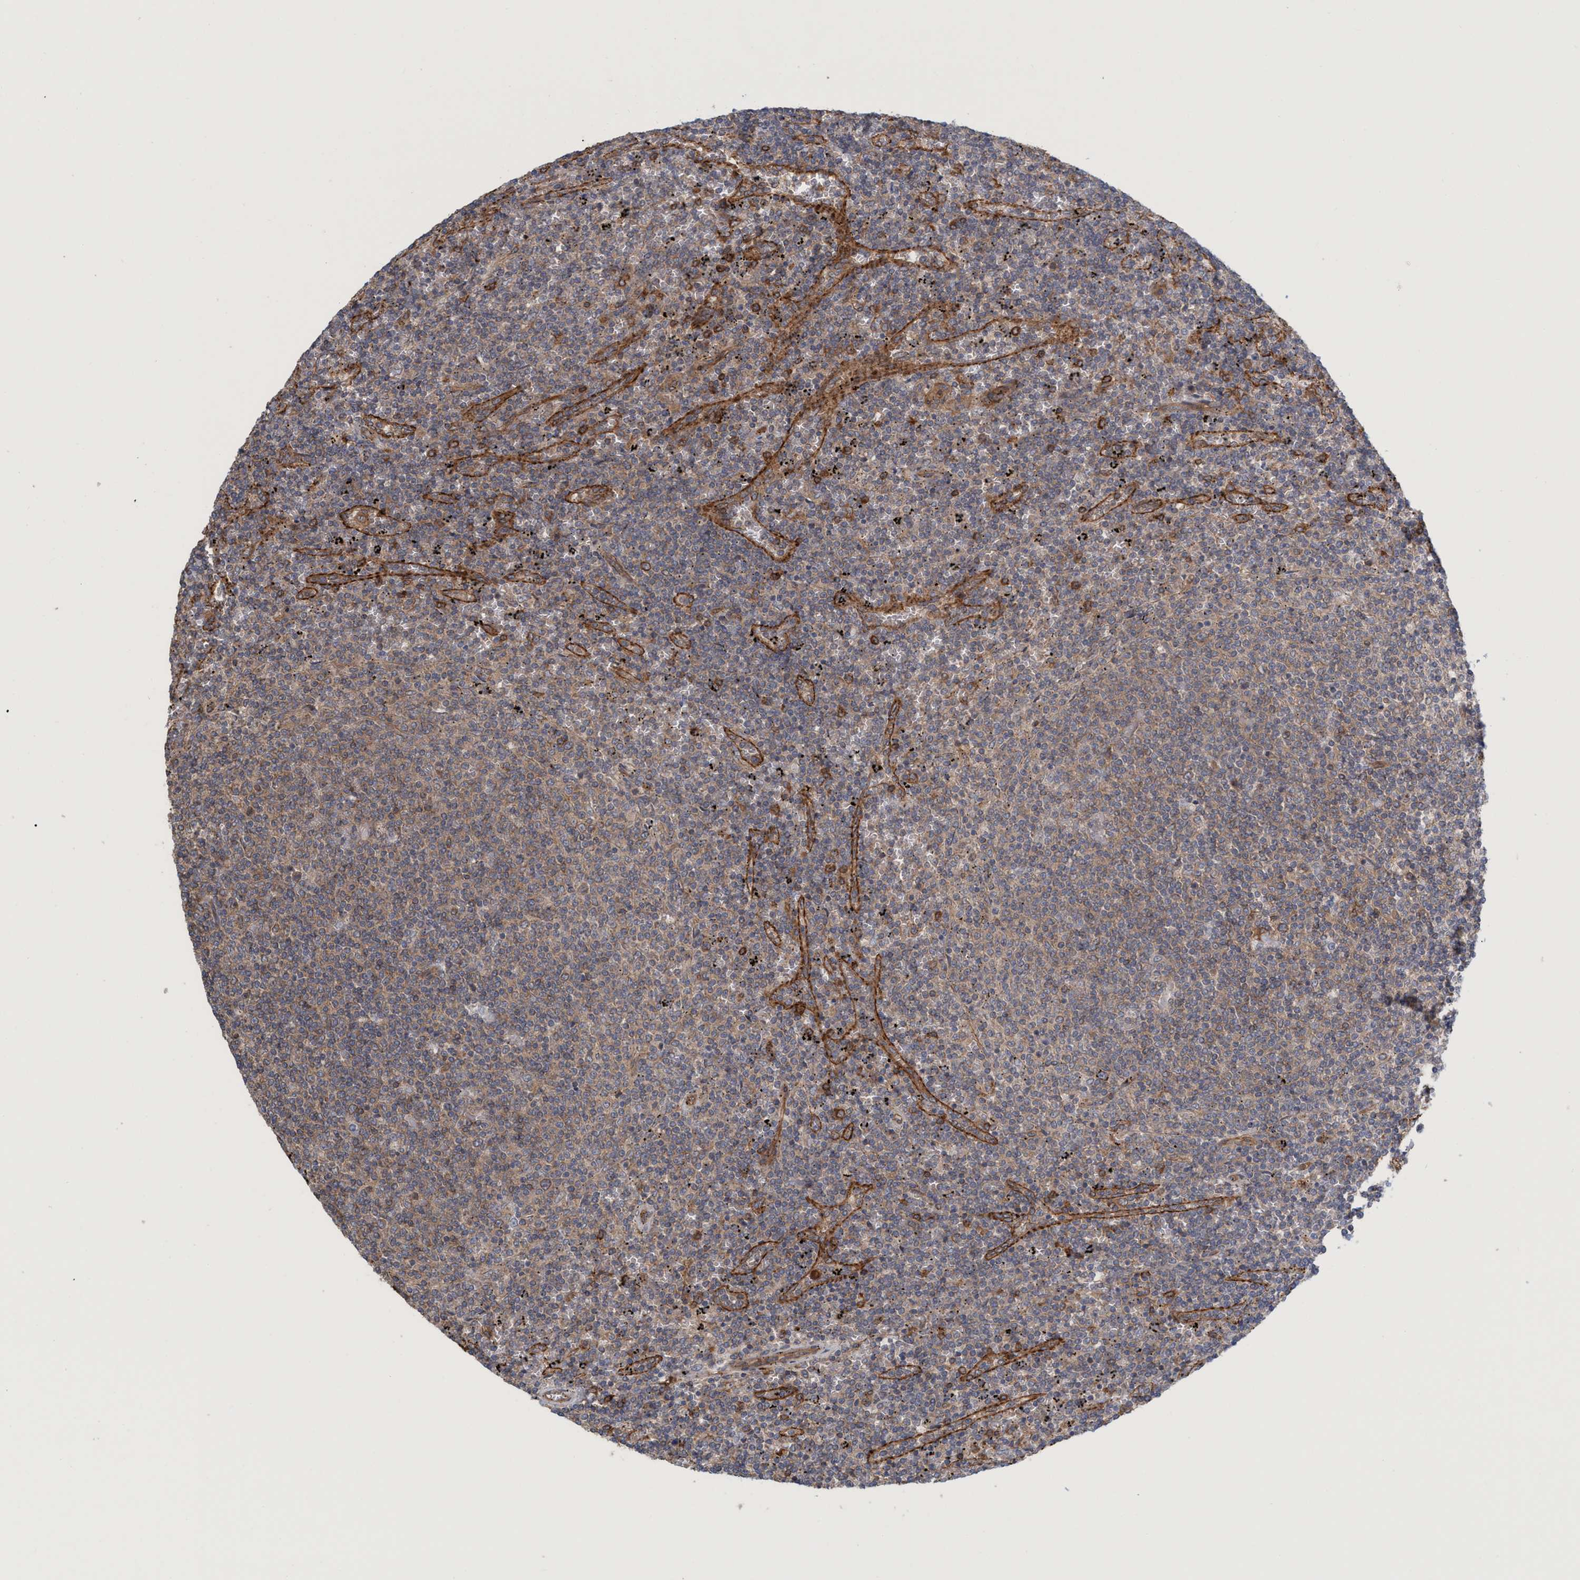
{"staining": {"intensity": "weak", "quantity": ">75%", "location": "cytoplasmic/membranous"}, "tissue": "lymphoma", "cell_type": "Tumor cells", "image_type": "cancer", "snomed": [{"axis": "morphology", "description": "Malignant lymphoma, non-Hodgkin's type, Low grade"}, {"axis": "topography", "description": "Spleen"}], "caption": "Protein positivity by IHC exhibits weak cytoplasmic/membranous staining in approximately >75% of tumor cells in lymphoma. (DAB = brown stain, brightfield microscopy at high magnification).", "gene": "SPECC1", "patient": {"sex": "female", "age": 50}}